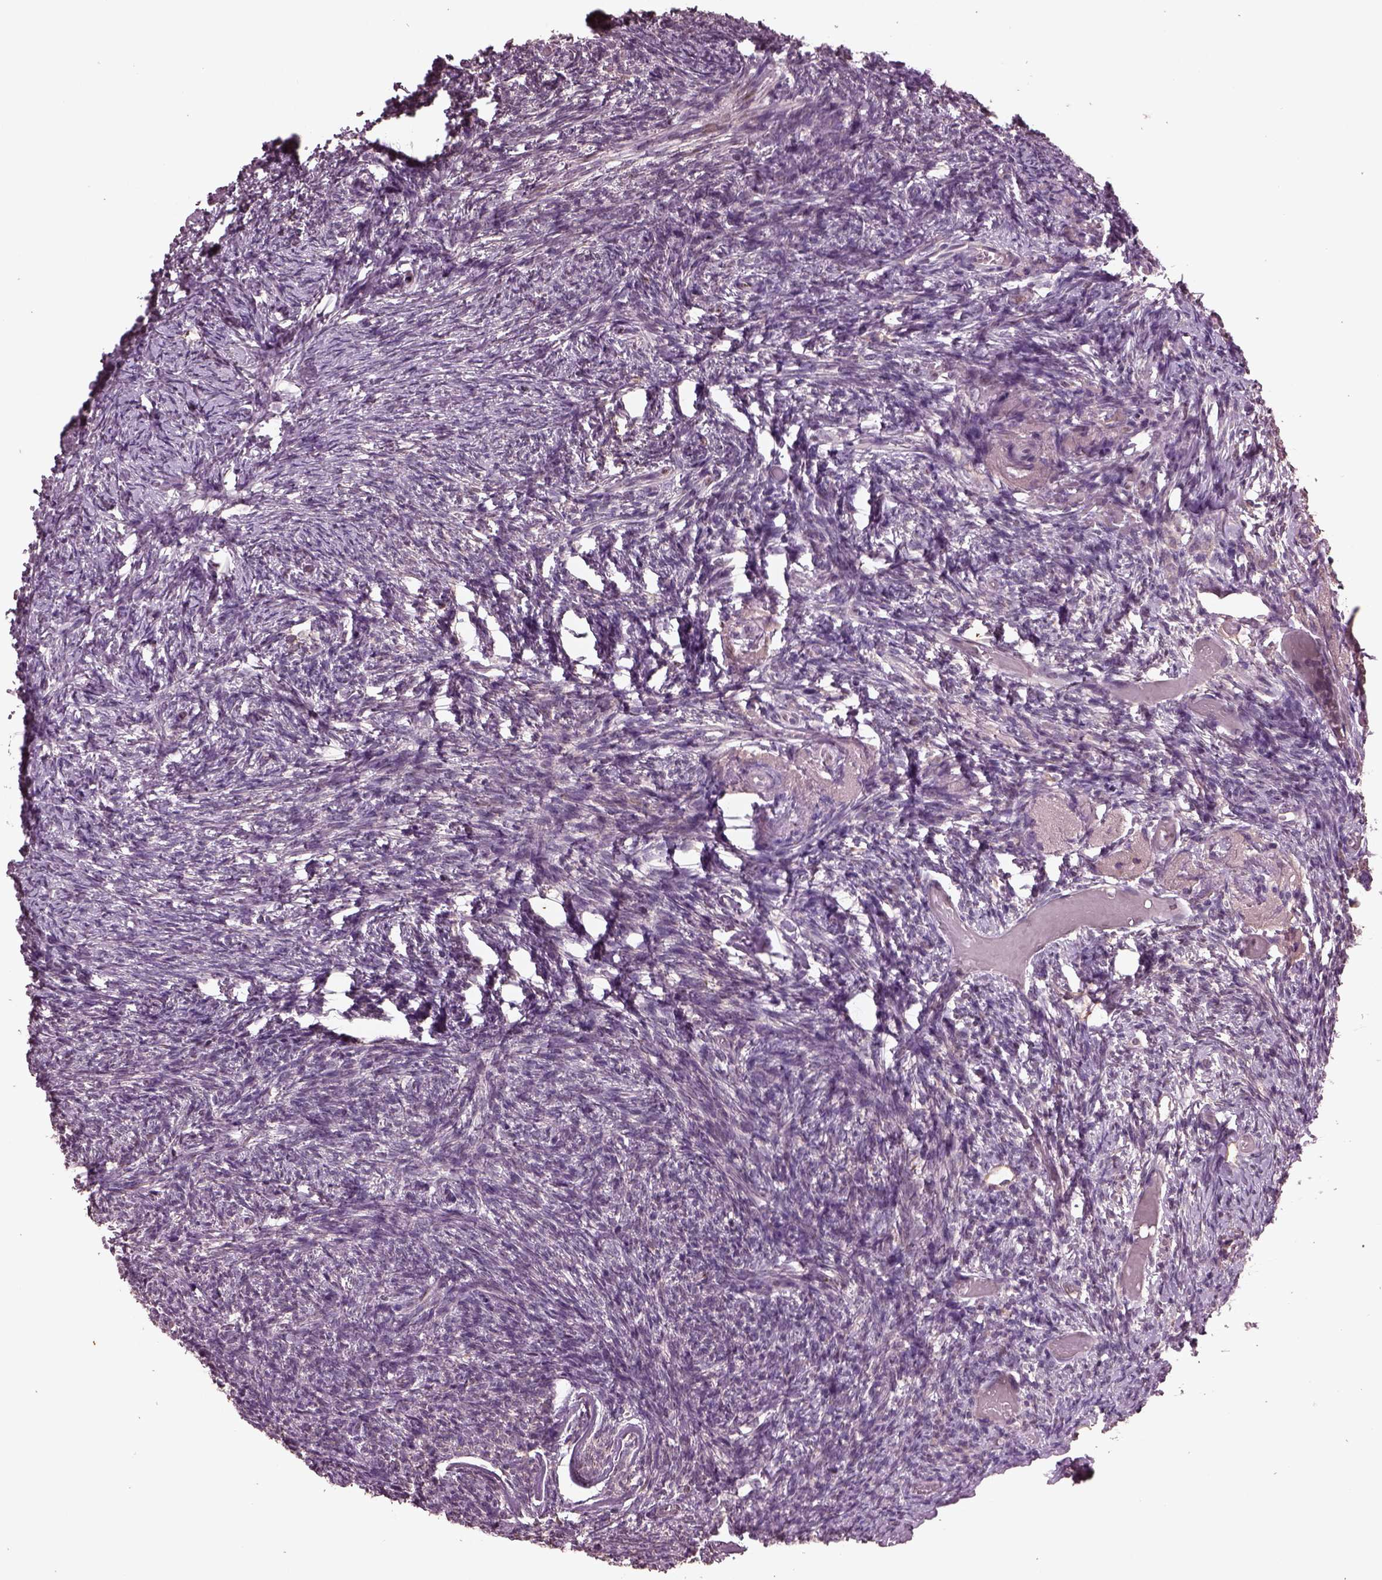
{"staining": {"intensity": "negative", "quantity": "none", "location": "none"}, "tissue": "ovary", "cell_type": "Ovarian stroma cells", "image_type": "normal", "snomed": [{"axis": "morphology", "description": "Normal tissue, NOS"}, {"axis": "topography", "description": "Ovary"}], "caption": "High power microscopy photomicrograph of an immunohistochemistry (IHC) histopathology image of unremarkable ovary, revealing no significant staining in ovarian stroma cells.", "gene": "PTX4", "patient": {"sex": "female", "age": 72}}